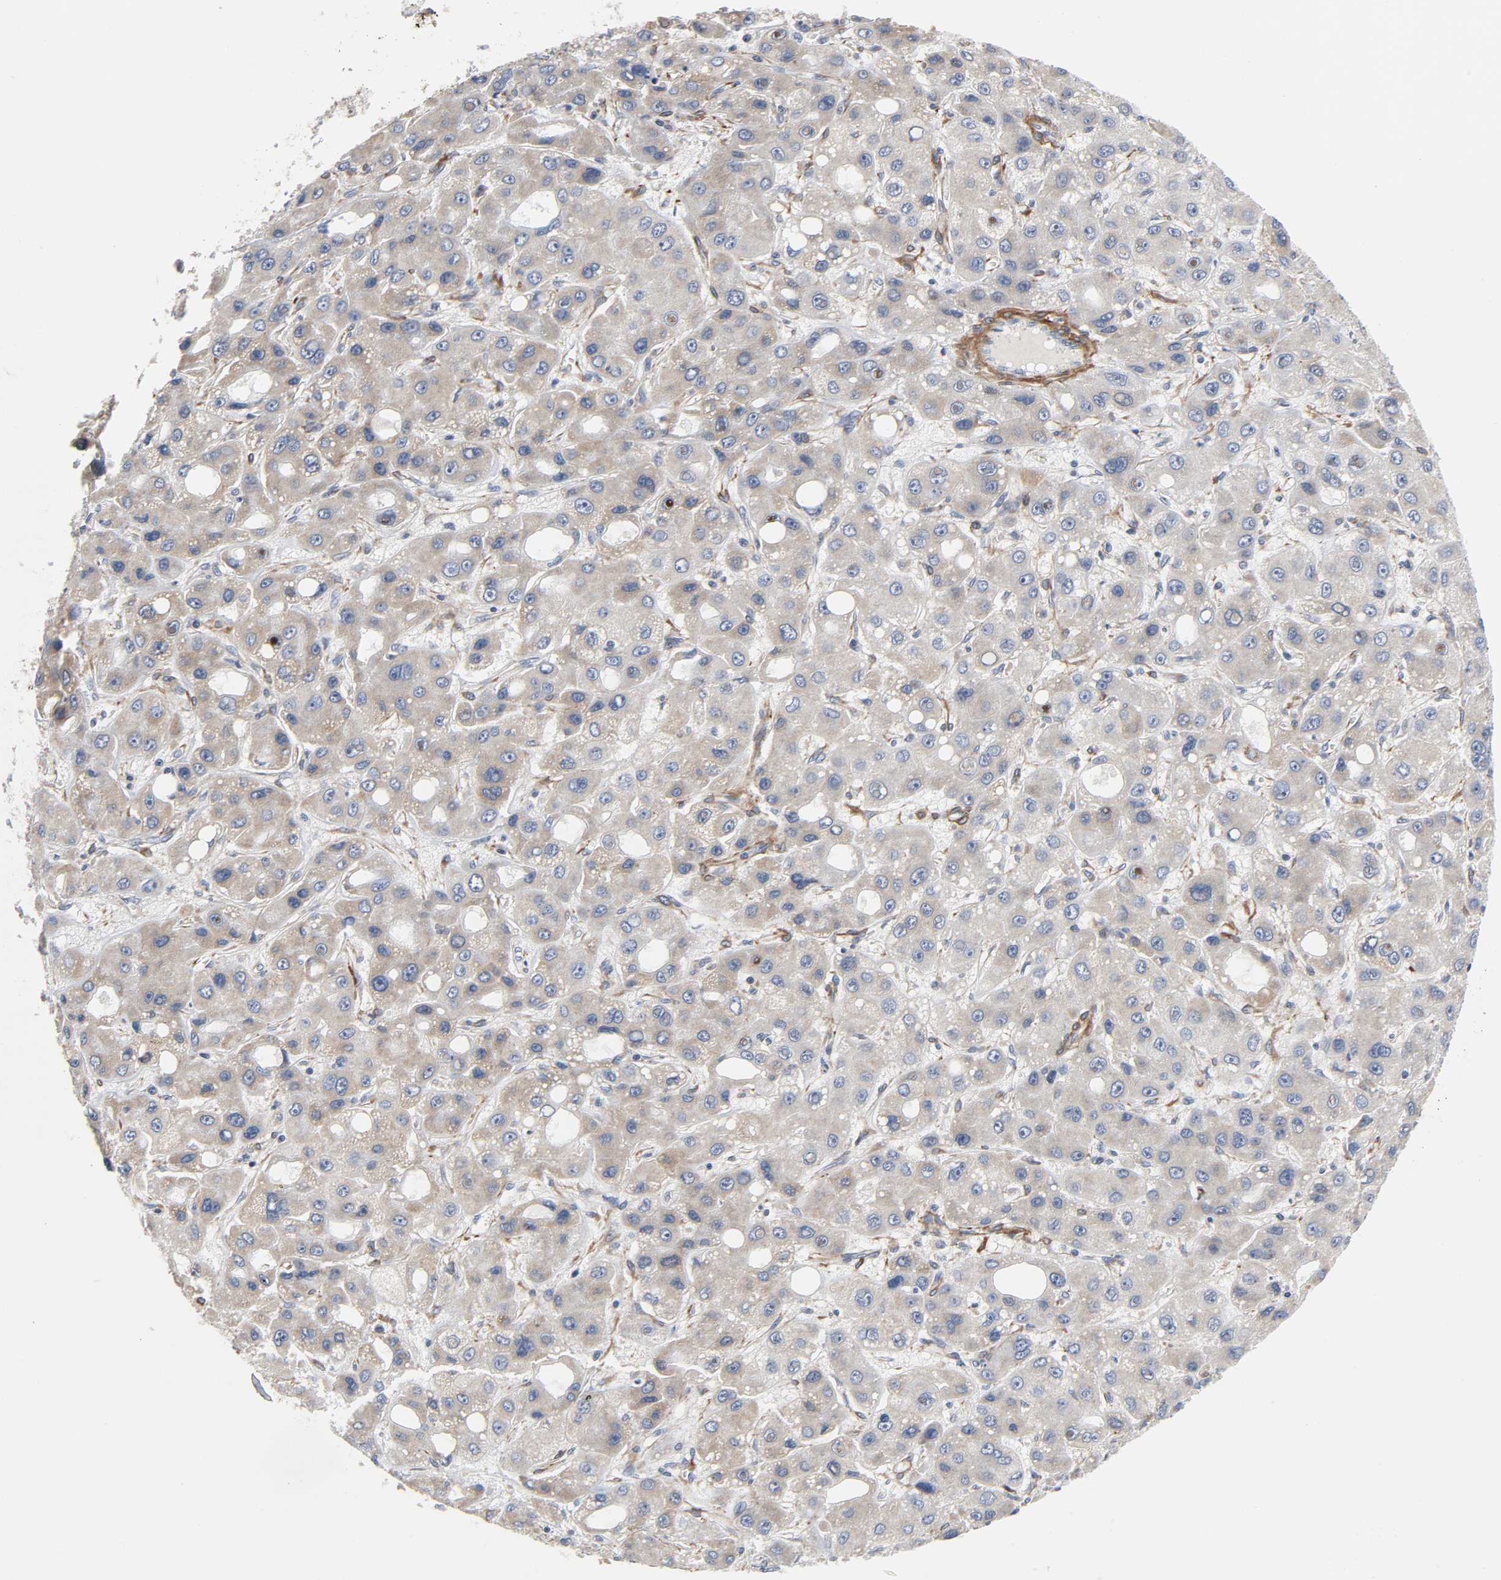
{"staining": {"intensity": "weak", "quantity": "<25%", "location": "cytoplasmic/membranous"}, "tissue": "liver cancer", "cell_type": "Tumor cells", "image_type": "cancer", "snomed": [{"axis": "morphology", "description": "Carcinoma, Hepatocellular, NOS"}, {"axis": "topography", "description": "Liver"}], "caption": "Tumor cells are negative for brown protein staining in hepatocellular carcinoma (liver).", "gene": "ARHGAP1", "patient": {"sex": "male", "age": 55}}